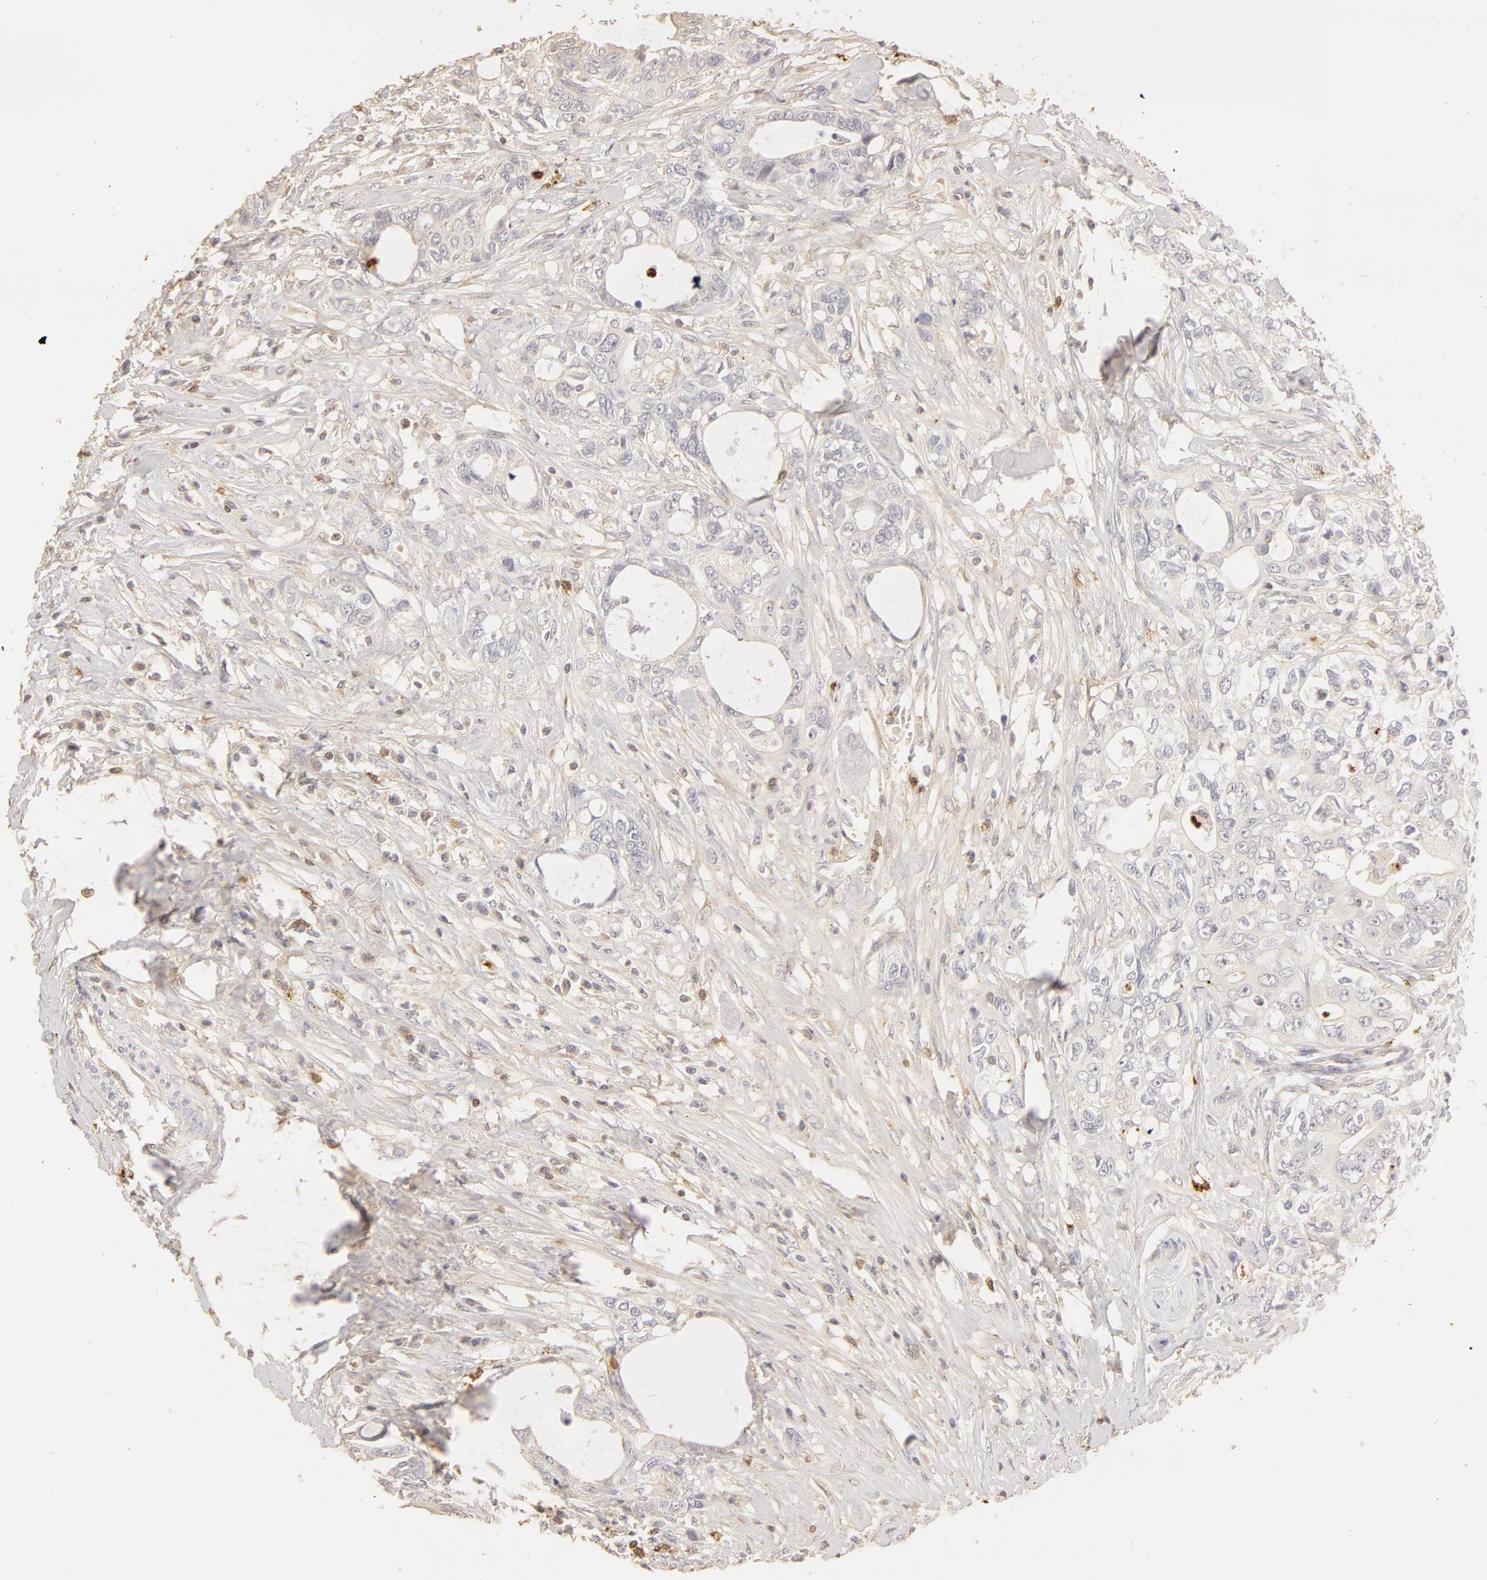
{"staining": {"intensity": "negative", "quantity": "none", "location": "none"}, "tissue": "colorectal cancer", "cell_type": "Tumor cells", "image_type": "cancer", "snomed": [{"axis": "morphology", "description": "Adenocarcinoma, NOS"}, {"axis": "topography", "description": "Rectum"}], "caption": "The histopathology image reveals no significant expression in tumor cells of colorectal adenocarcinoma. (IHC, brightfield microscopy, high magnification).", "gene": "C1R", "patient": {"sex": "female", "age": 57}}